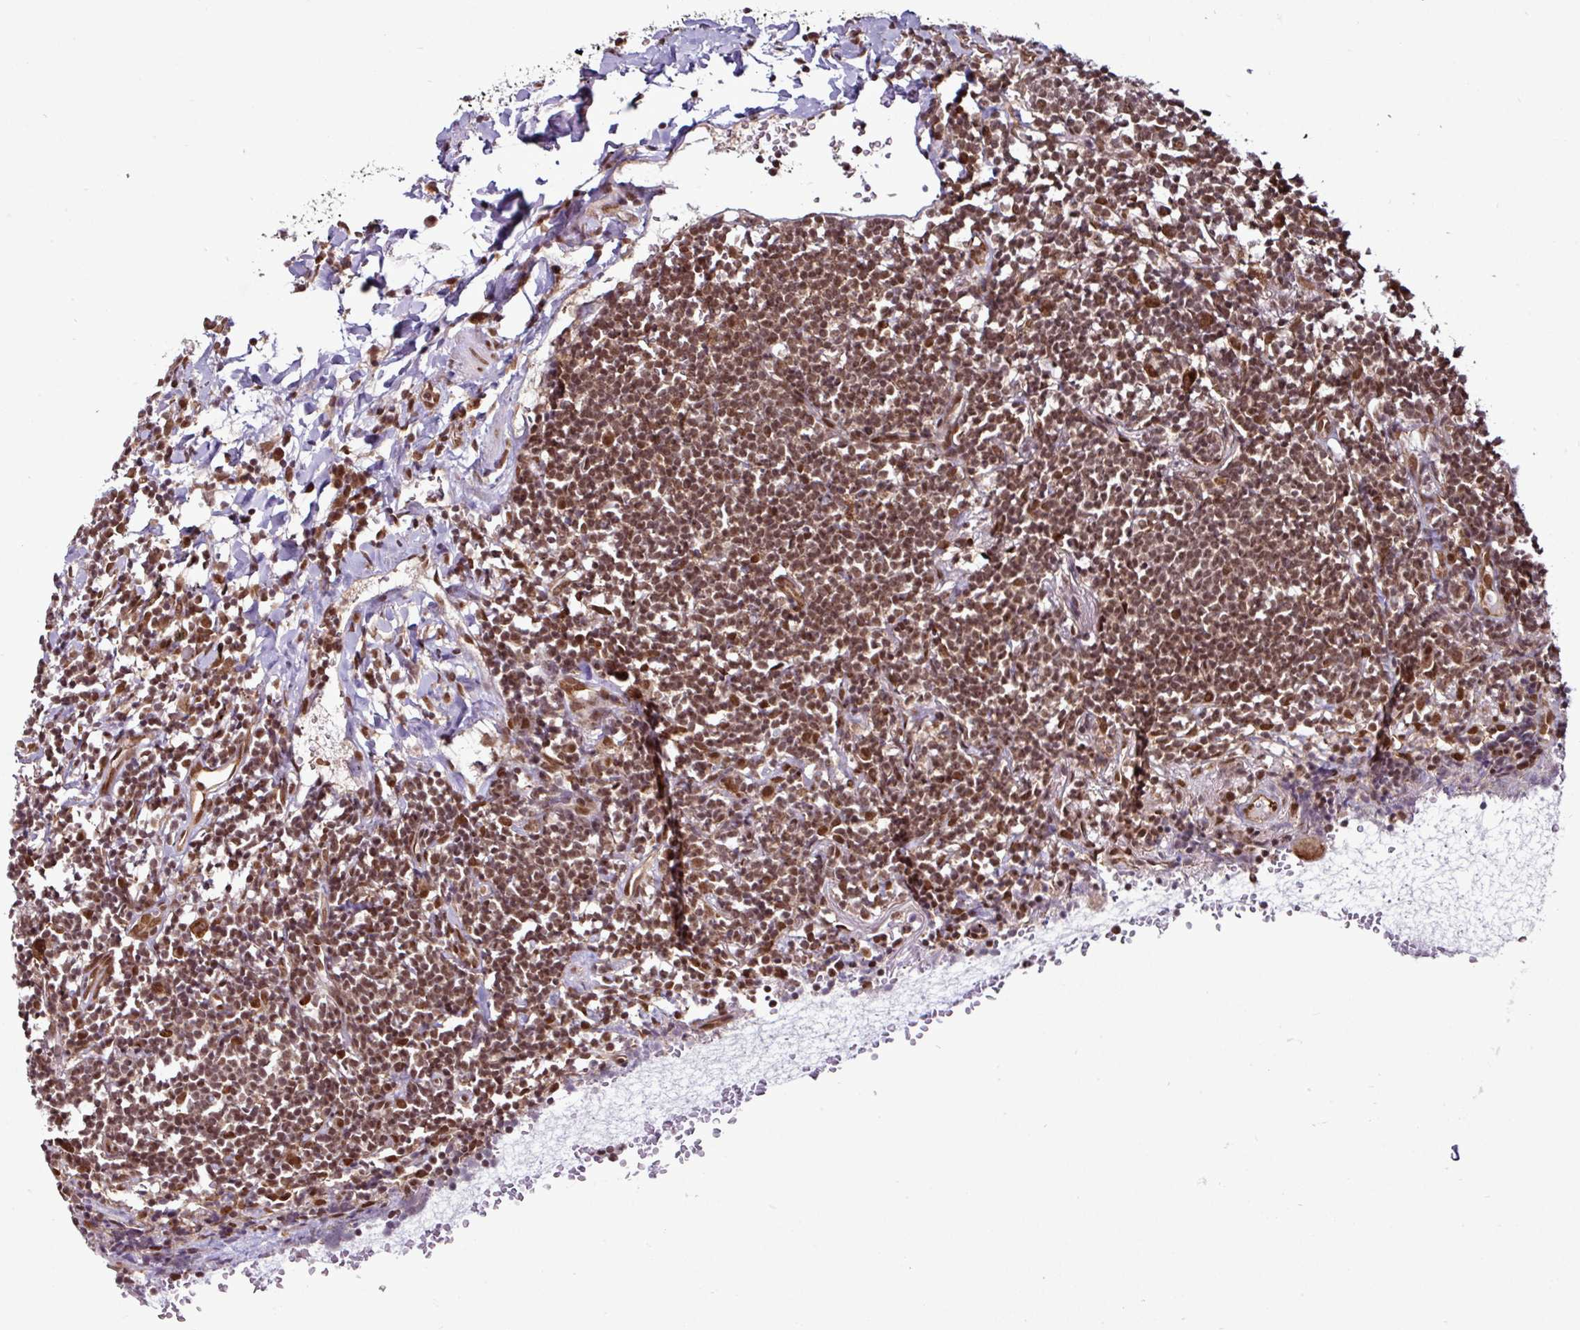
{"staining": {"intensity": "moderate", "quantity": ">75%", "location": "nuclear"}, "tissue": "lymphoma", "cell_type": "Tumor cells", "image_type": "cancer", "snomed": [{"axis": "morphology", "description": "Malignant lymphoma, non-Hodgkin's type, Low grade"}, {"axis": "topography", "description": "Lung"}], "caption": "Moderate nuclear protein positivity is appreciated in approximately >75% of tumor cells in lymphoma.", "gene": "MORF4L2", "patient": {"sex": "female", "age": 71}}